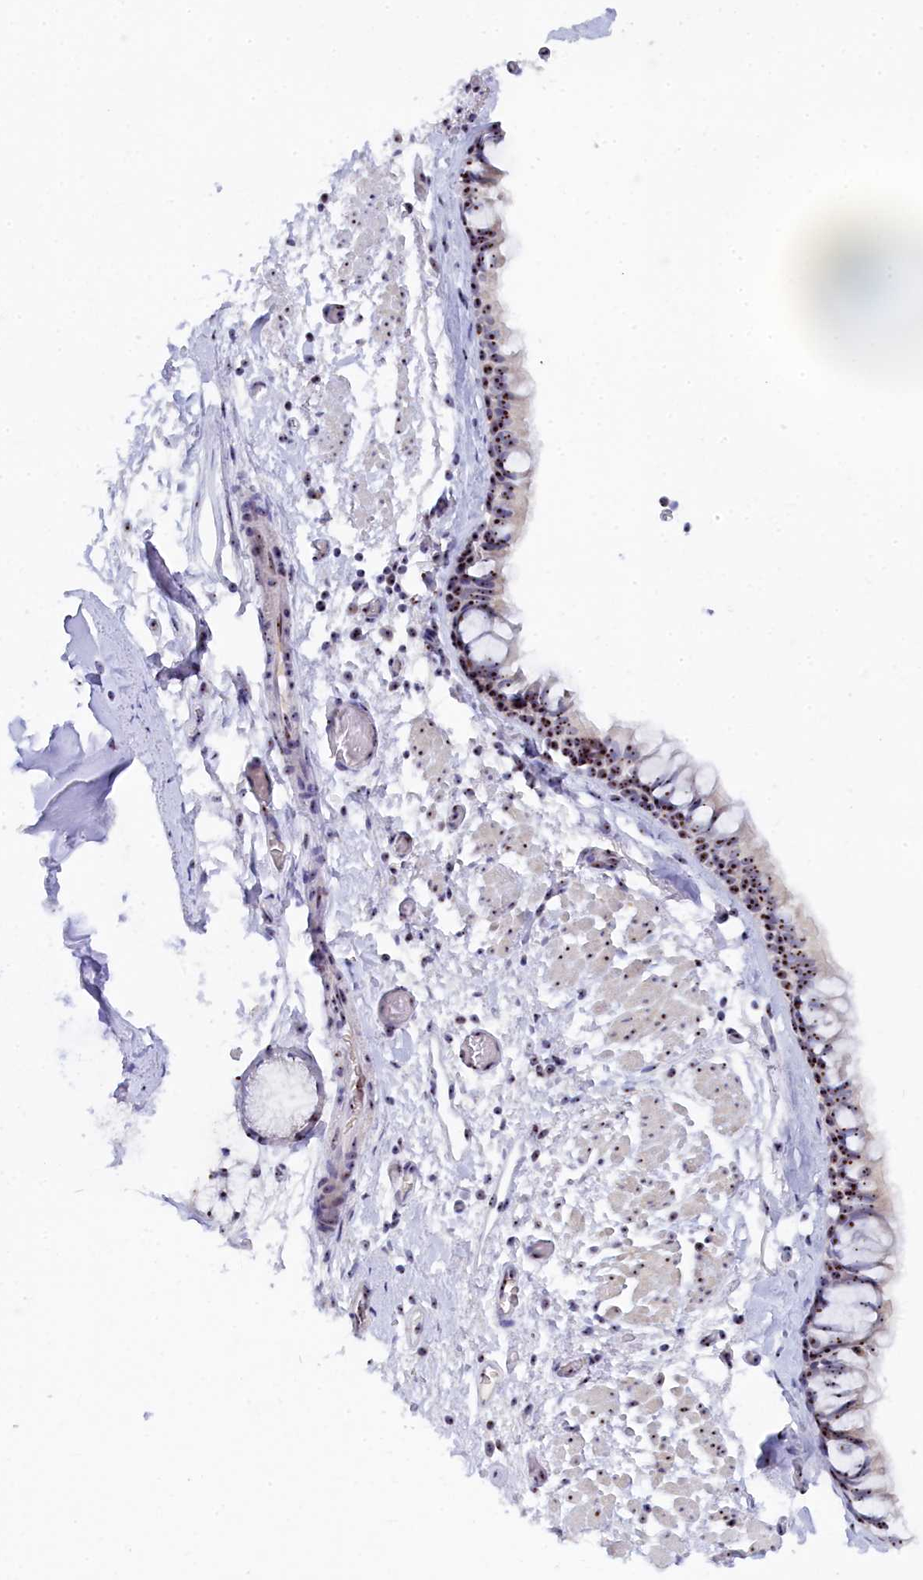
{"staining": {"intensity": "strong", "quantity": ">75%", "location": "nuclear"}, "tissue": "bronchus", "cell_type": "Respiratory epithelial cells", "image_type": "normal", "snomed": [{"axis": "morphology", "description": "Normal tissue, NOS"}, {"axis": "topography", "description": "Bronchus"}], "caption": "A brown stain highlights strong nuclear expression of a protein in respiratory epithelial cells of benign human bronchus.", "gene": "RSL1D1", "patient": {"sex": "male", "age": 65}}